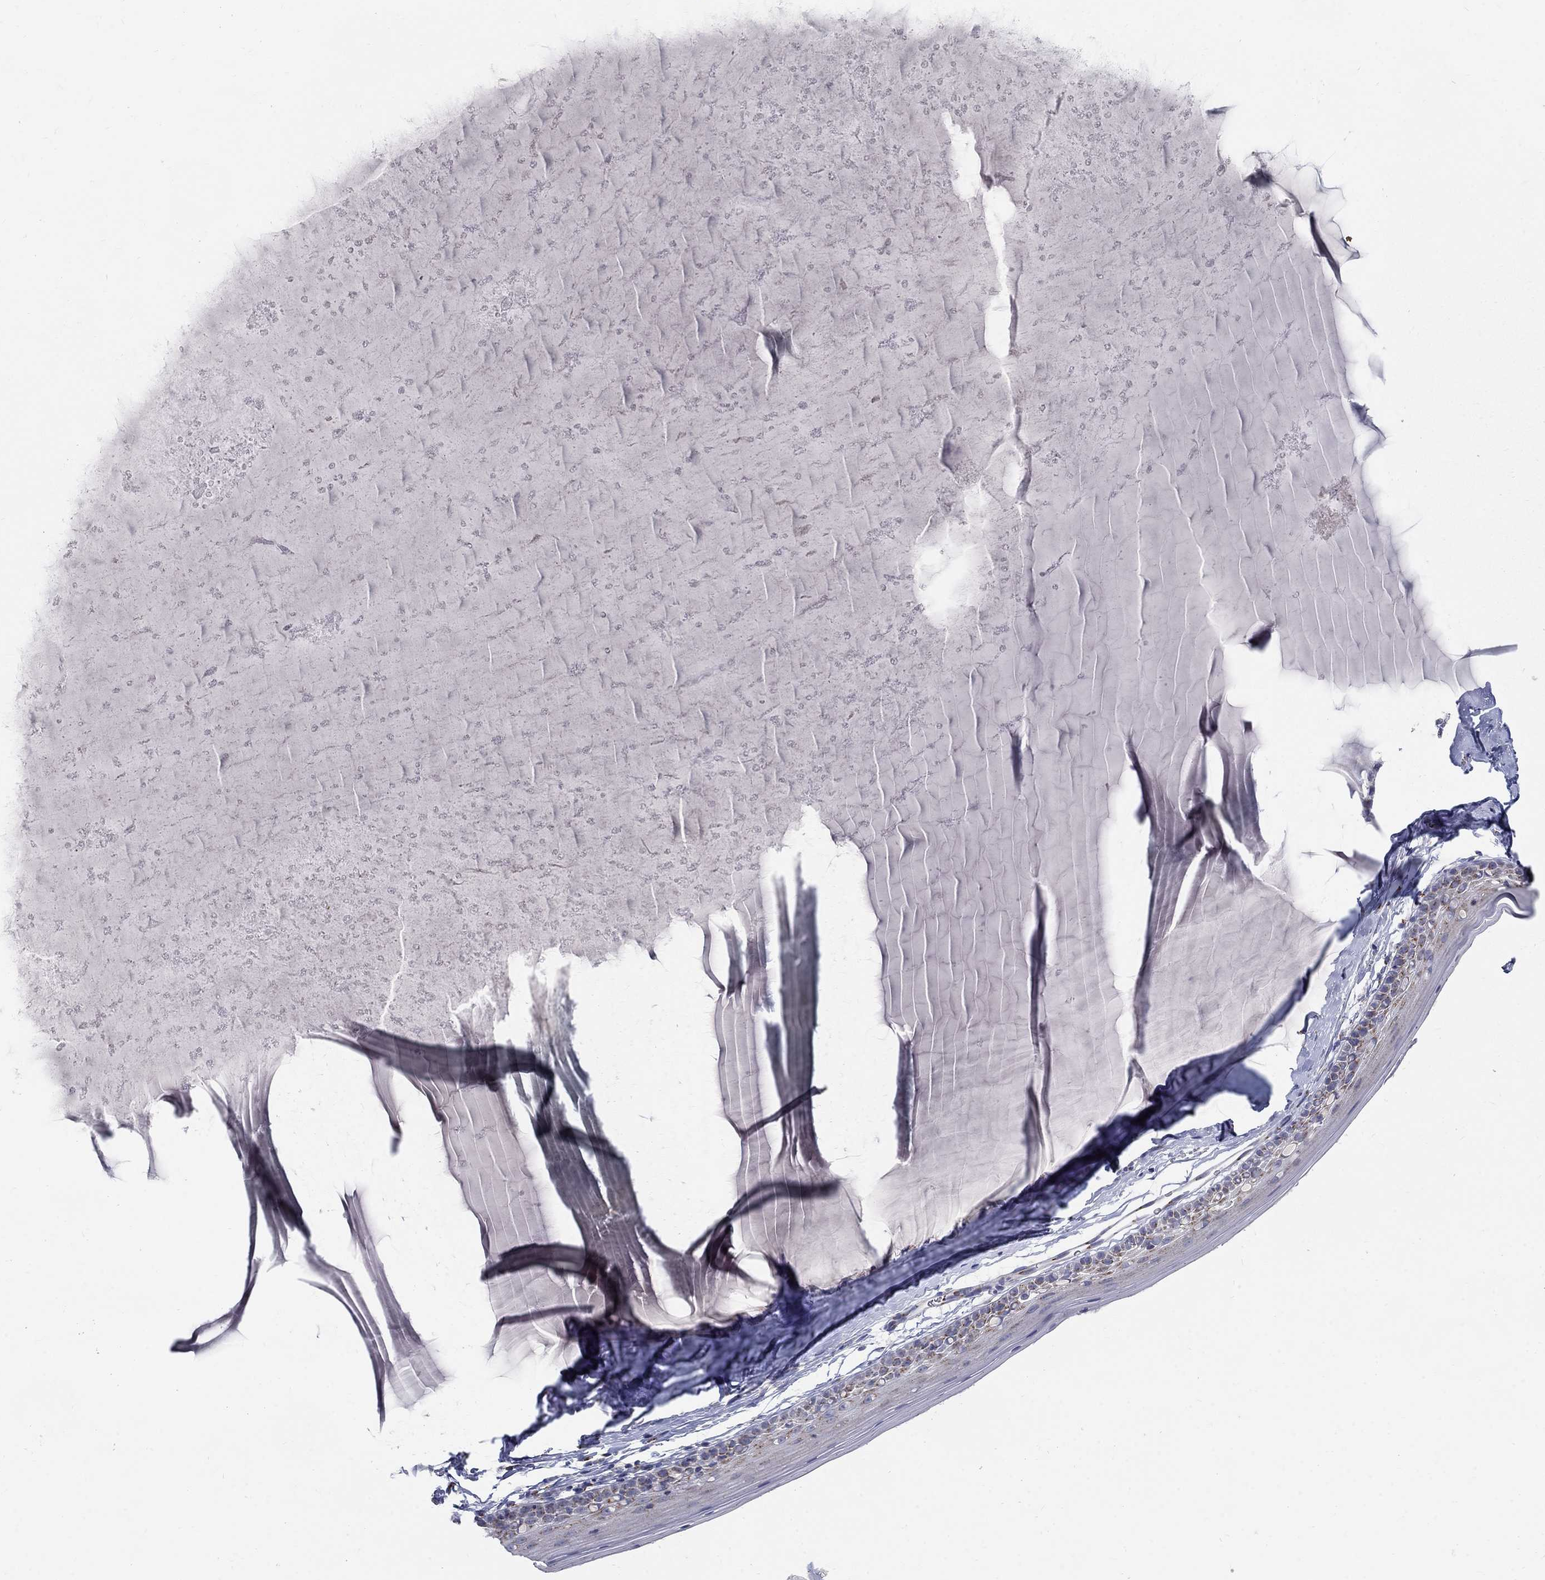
{"staining": {"intensity": "negative", "quantity": "none", "location": "none"}, "tissue": "cervix", "cell_type": "Glandular cells", "image_type": "normal", "snomed": [{"axis": "morphology", "description": "Normal tissue, NOS"}, {"axis": "topography", "description": "Cervix"}], "caption": "A high-resolution micrograph shows IHC staining of normal cervix, which shows no significant expression in glandular cells.", "gene": "PANK3", "patient": {"sex": "female", "age": 40}}